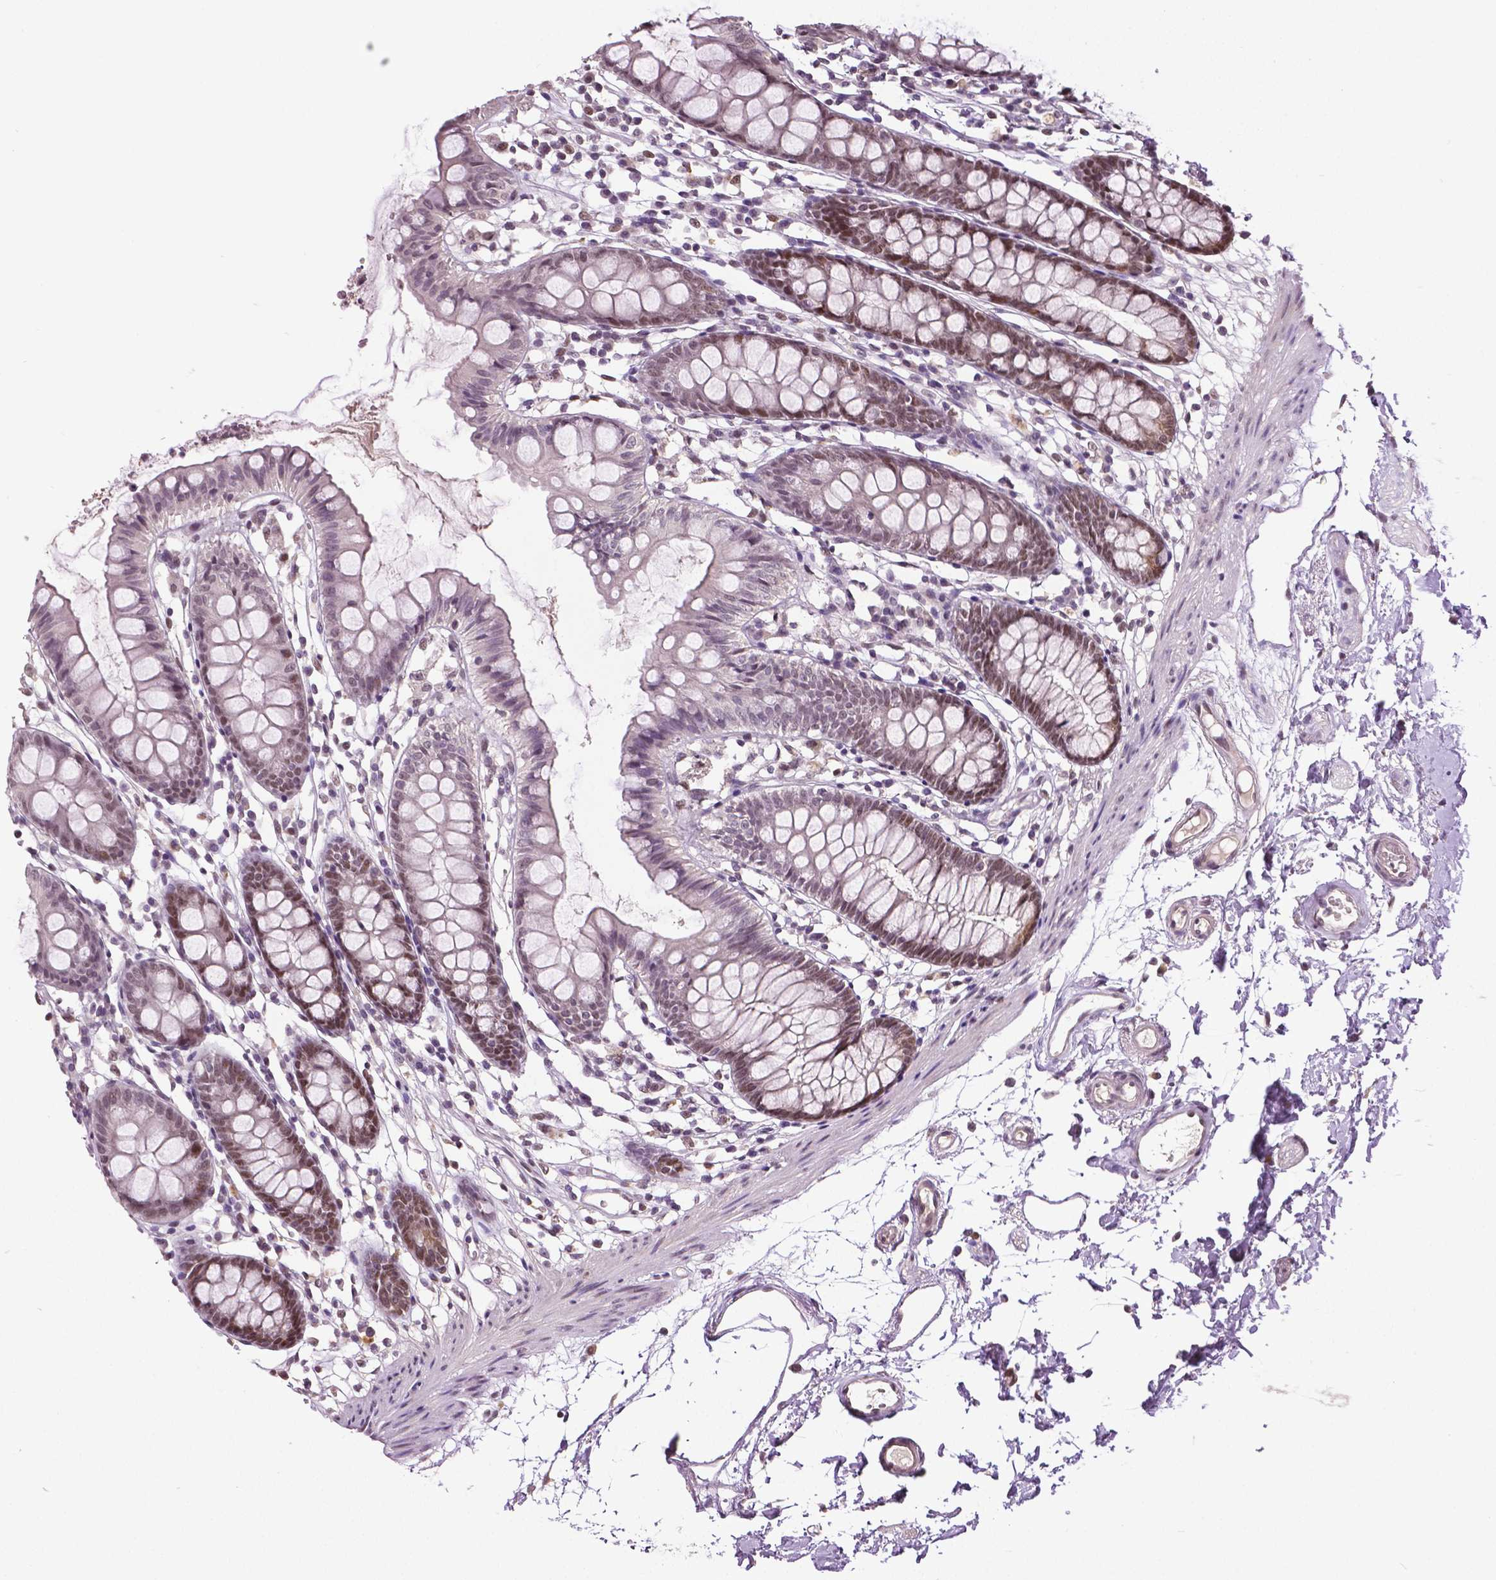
{"staining": {"intensity": "moderate", "quantity": "25%-75%", "location": "nuclear"}, "tissue": "colon", "cell_type": "Endothelial cells", "image_type": "normal", "snomed": [{"axis": "morphology", "description": "Normal tissue, NOS"}, {"axis": "topography", "description": "Colon"}], "caption": "Normal colon displays moderate nuclear staining in about 25%-75% of endothelial cells (DAB (3,3'-diaminobenzidine) IHC with brightfield microscopy, high magnification)..", "gene": "DLX5", "patient": {"sex": "female", "age": 84}}